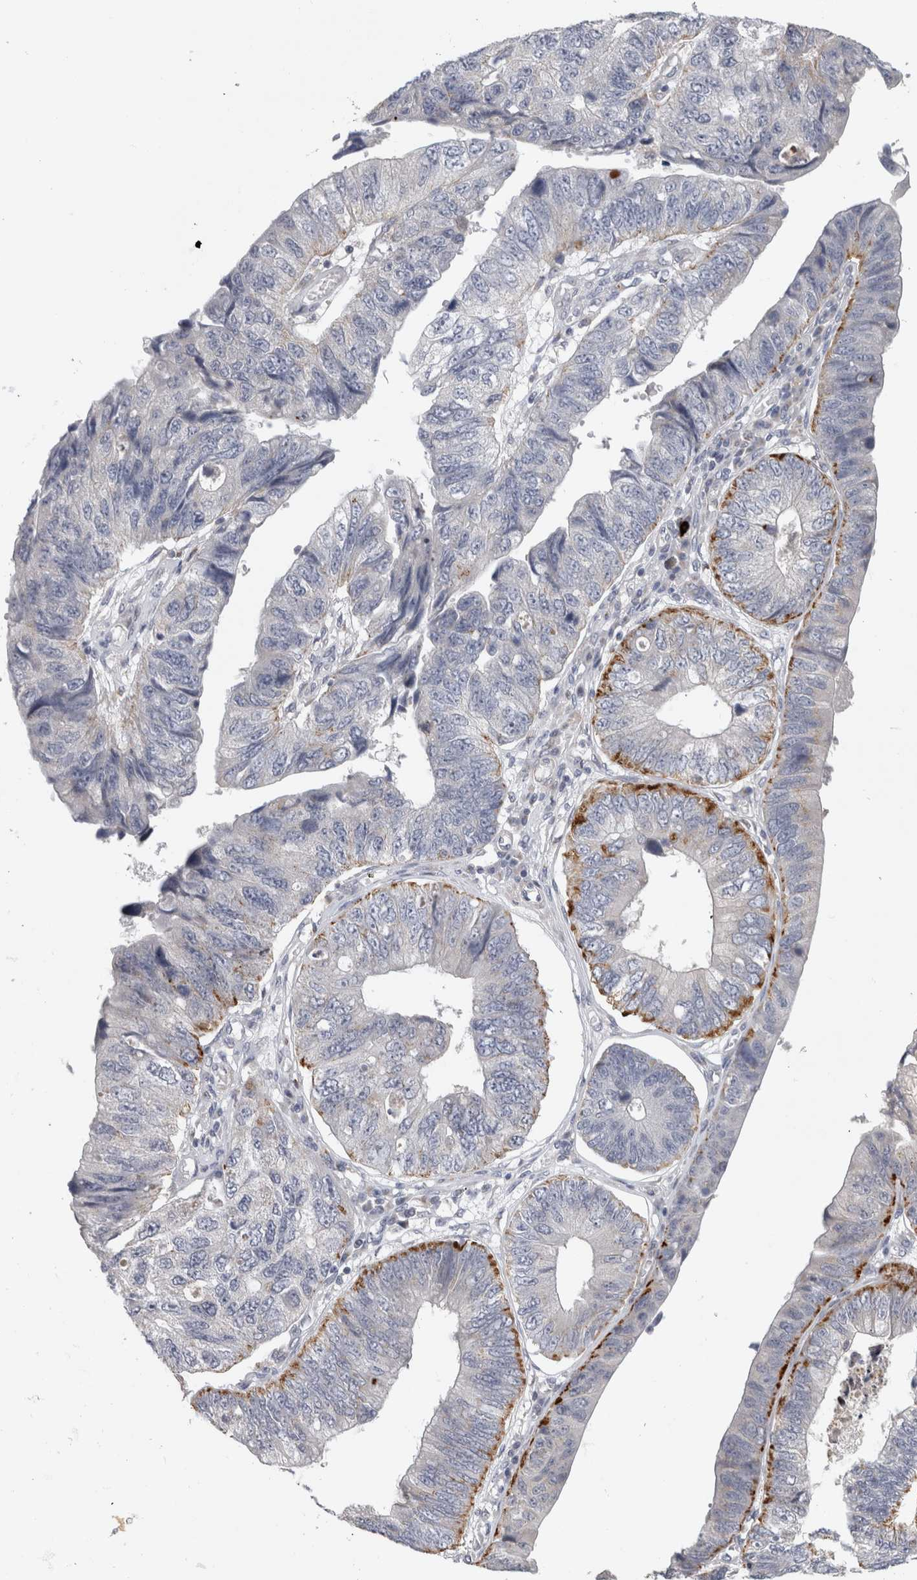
{"staining": {"intensity": "strong", "quantity": "<25%", "location": "cytoplasmic/membranous"}, "tissue": "stomach cancer", "cell_type": "Tumor cells", "image_type": "cancer", "snomed": [{"axis": "morphology", "description": "Adenocarcinoma, NOS"}, {"axis": "topography", "description": "Stomach"}], "caption": "An image of stomach cancer stained for a protein reveals strong cytoplasmic/membranous brown staining in tumor cells. The staining was performed using DAB to visualize the protein expression in brown, while the nuclei were stained in blue with hematoxylin (Magnification: 20x).", "gene": "MGAT1", "patient": {"sex": "male", "age": 59}}